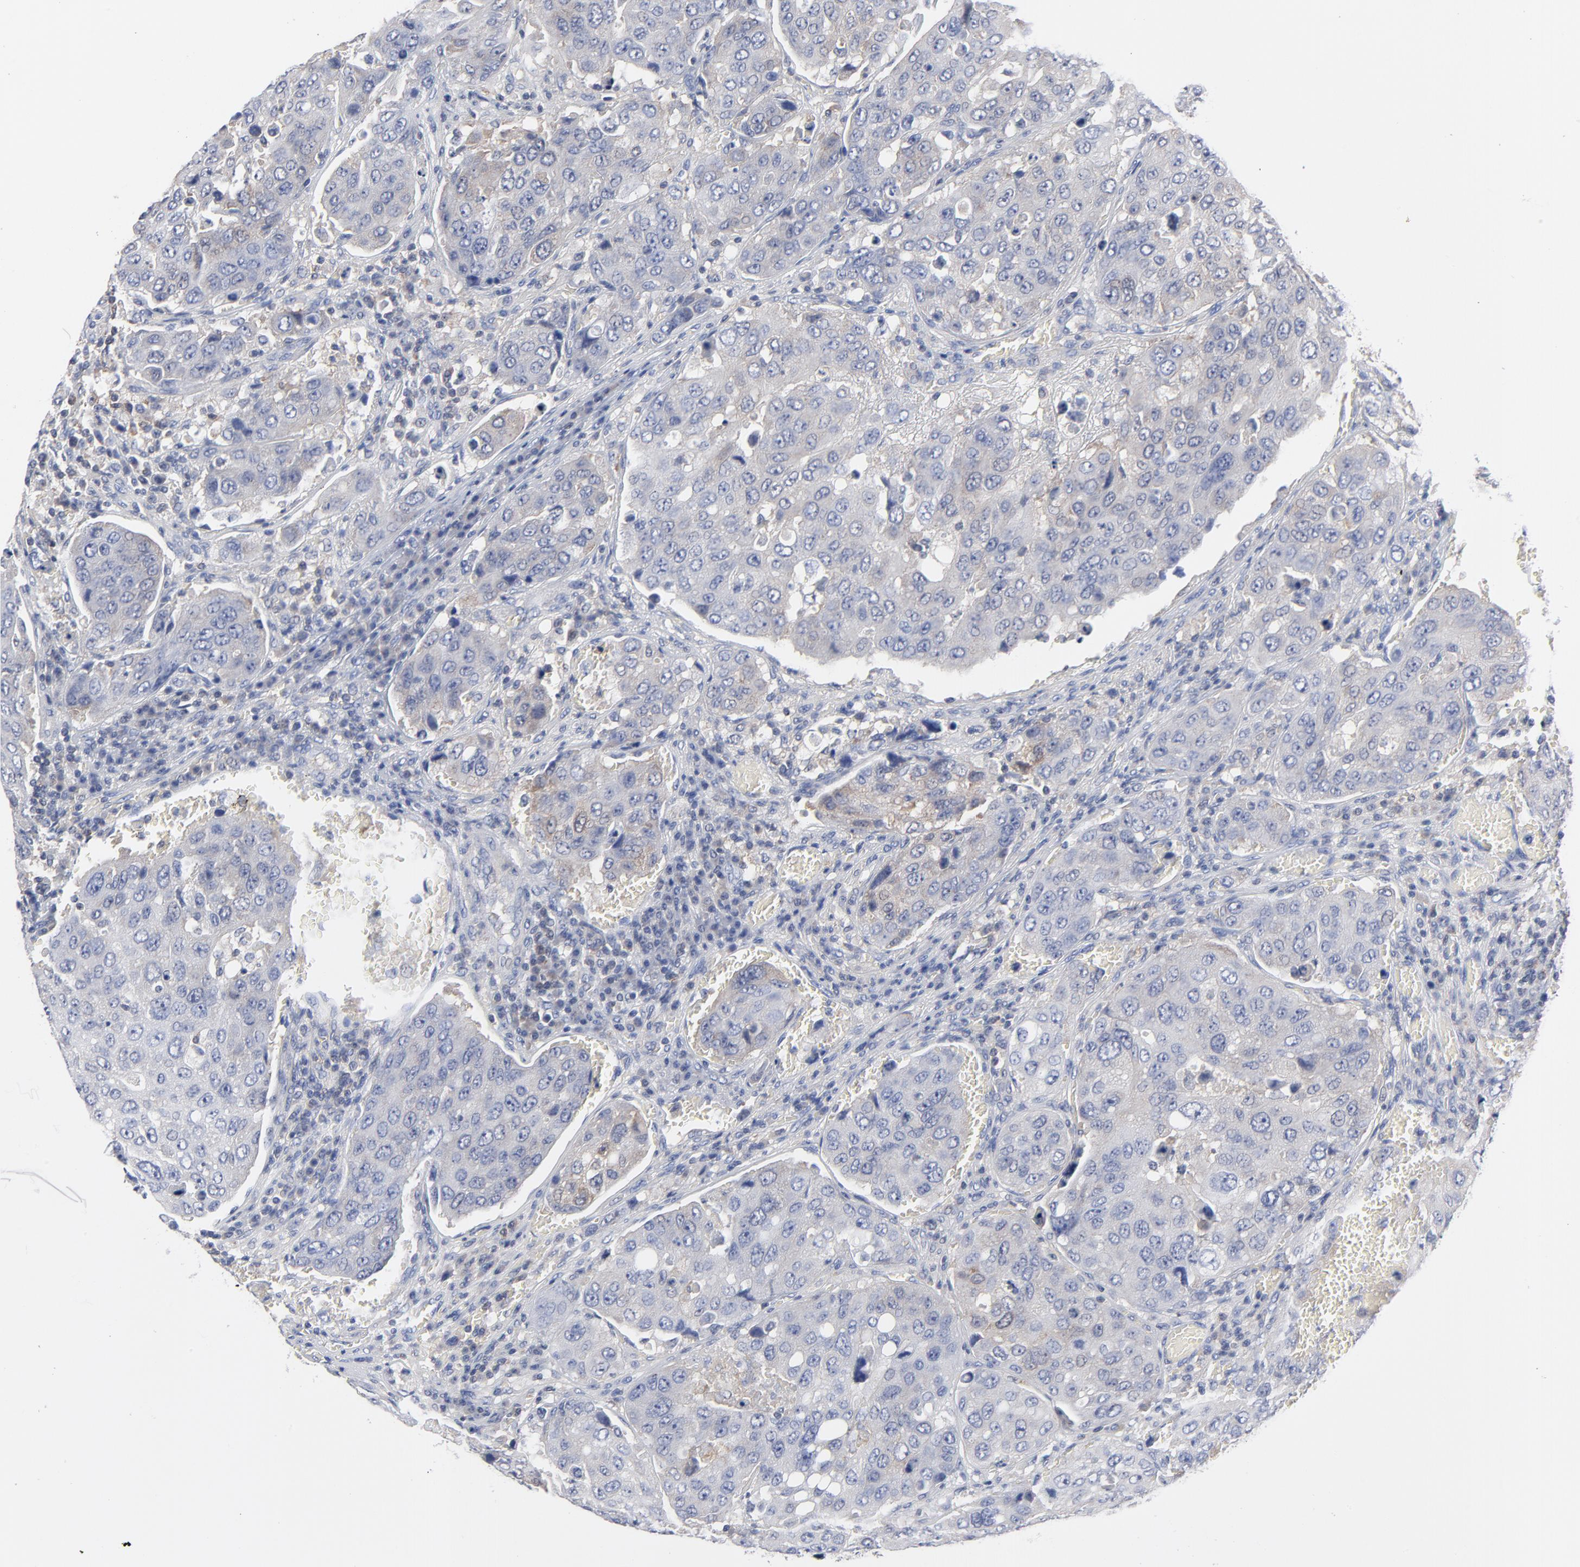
{"staining": {"intensity": "weak", "quantity": "<25%", "location": "cytoplasmic/membranous"}, "tissue": "urothelial cancer", "cell_type": "Tumor cells", "image_type": "cancer", "snomed": [{"axis": "morphology", "description": "Urothelial carcinoma, High grade"}, {"axis": "topography", "description": "Lymph node"}, {"axis": "topography", "description": "Urinary bladder"}], "caption": "IHC of urothelial carcinoma (high-grade) shows no staining in tumor cells. The staining is performed using DAB brown chromogen with nuclei counter-stained in using hematoxylin.", "gene": "CAB39L", "patient": {"sex": "male", "age": 51}}